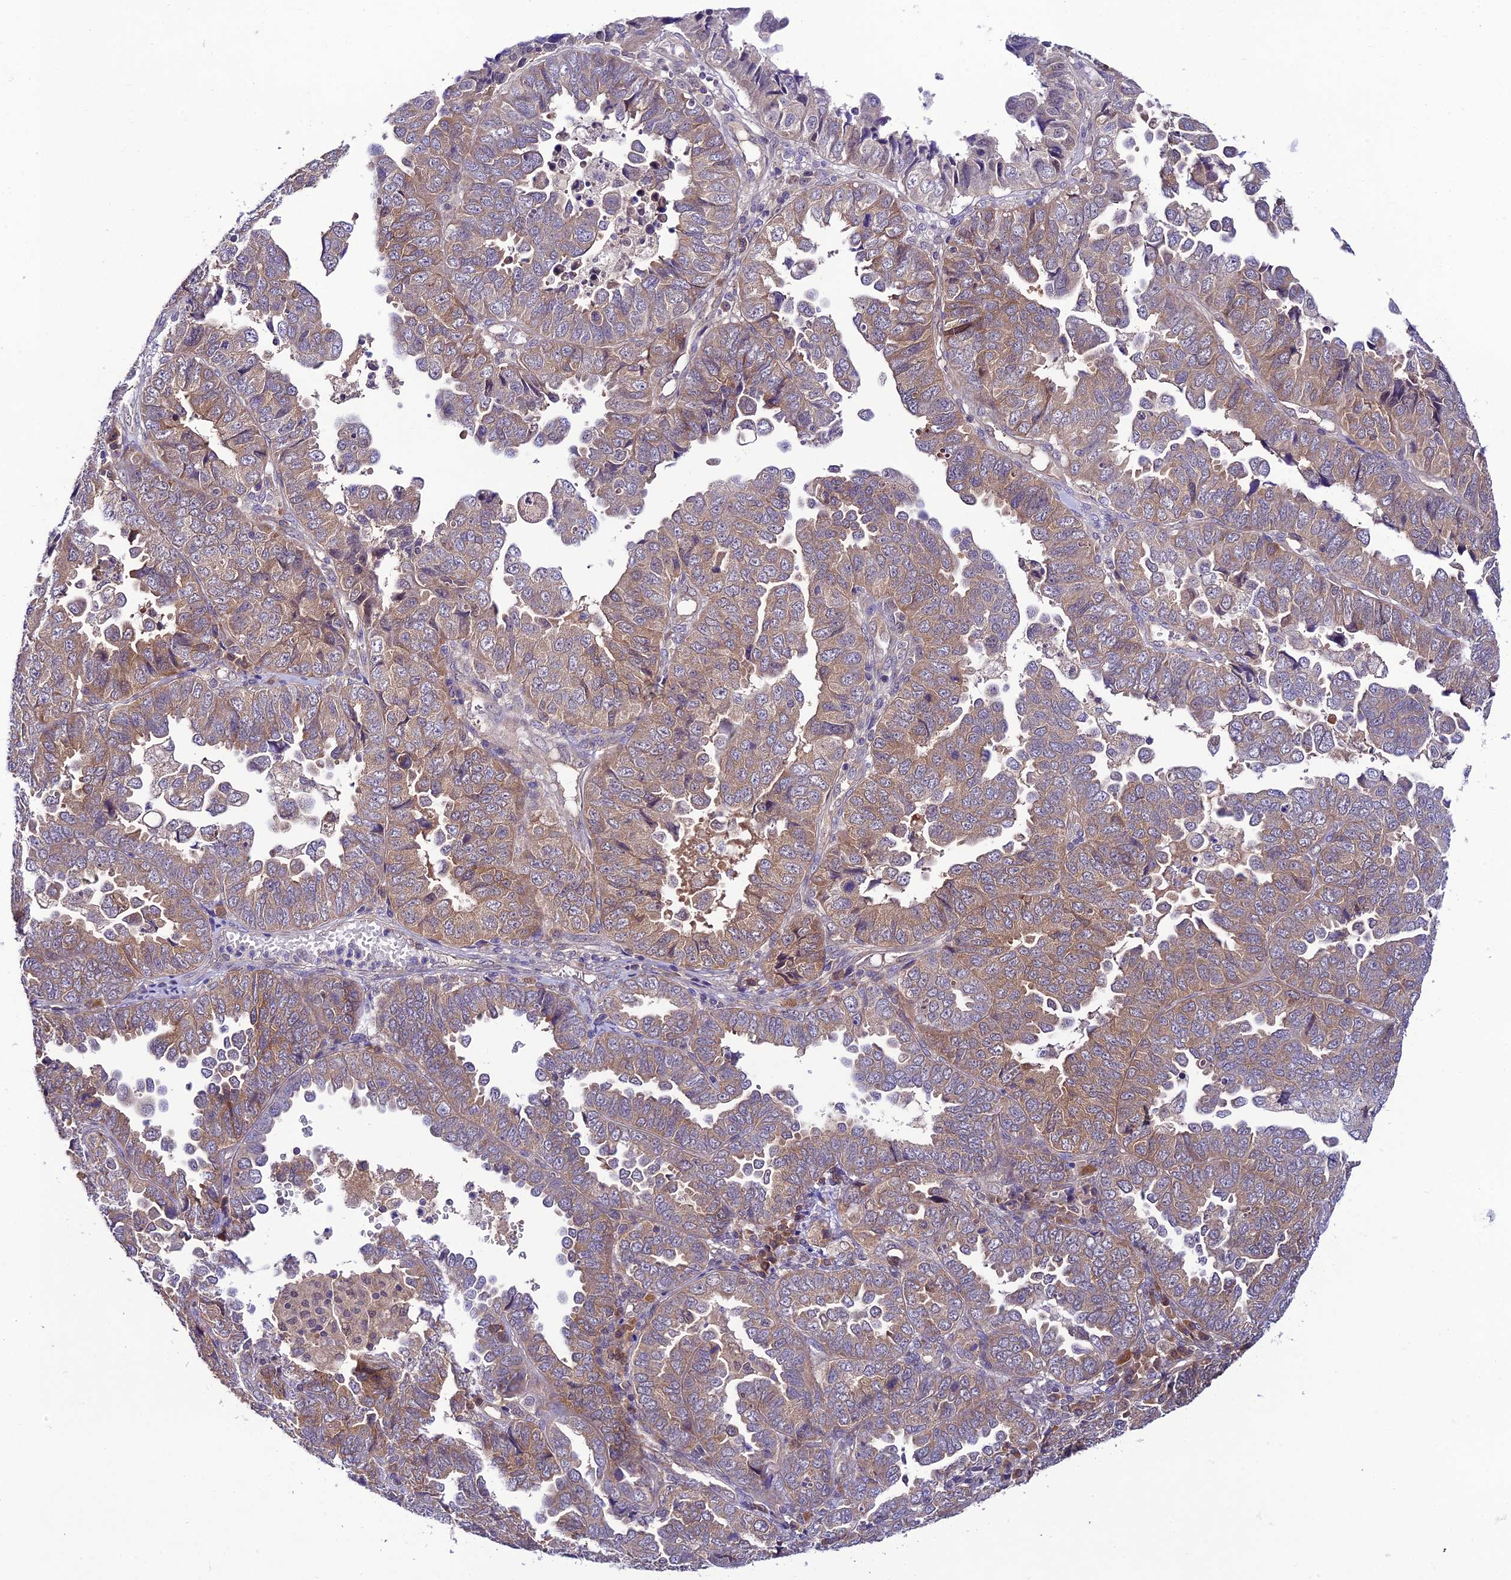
{"staining": {"intensity": "moderate", "quantity": ">75%", "location": "cytoplasmic/membranous"}, "tissue": "endometrial cancer", "cell_type": "Tumor cells", "image_type": "cancer", "snomed": [{"axis": "morphology", "description": "Adenocarcinoma, NOS"}, {"axis": "topography", "description": "Endometrium"}], "caption": "This photomicrograph shows immunohistochemistry staining of human endometrial cancer, with medium moderate cytoplasmic/membranous expression in about >75% of tumor cells.", "gene": "TRIM40", "patient": {"sex": "female", "age": 79}}